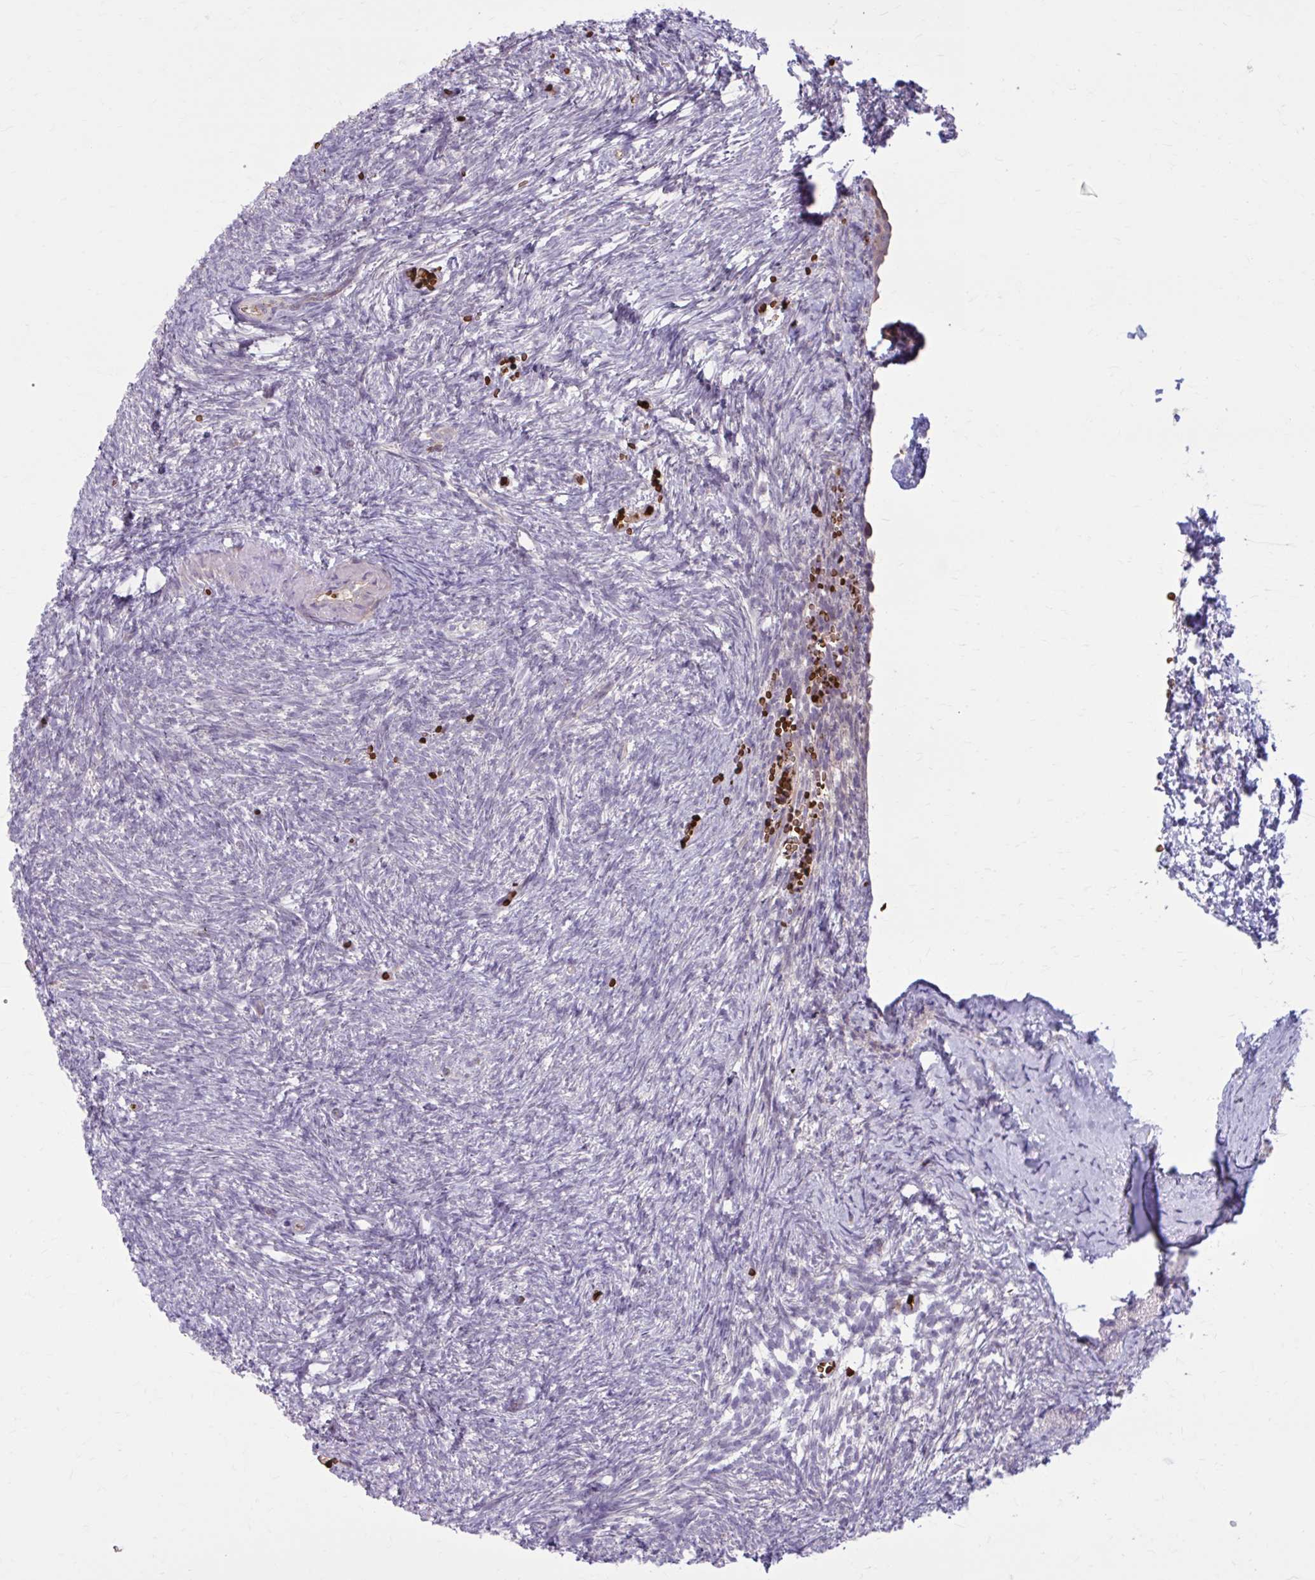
{"staining": {"intensity": "negative", "quantity": "none", "location": "none"}, "tissue": "ovary", "cell_type": "Follicle cells", "image_type": "normal", "snomed": [{"axis": "morphology", "description": "Normal tissue, NOS"}, {"axis": "topography", "description": "Ovary"}], "caption": "A photomicrograph of ovary stained for a protein shows no brown staining in follicle cells. (DAB immunohistochemistry (IHC), high magnification).", "gene": "SNF8", "patient": {"sex": "female", "age": 41}}